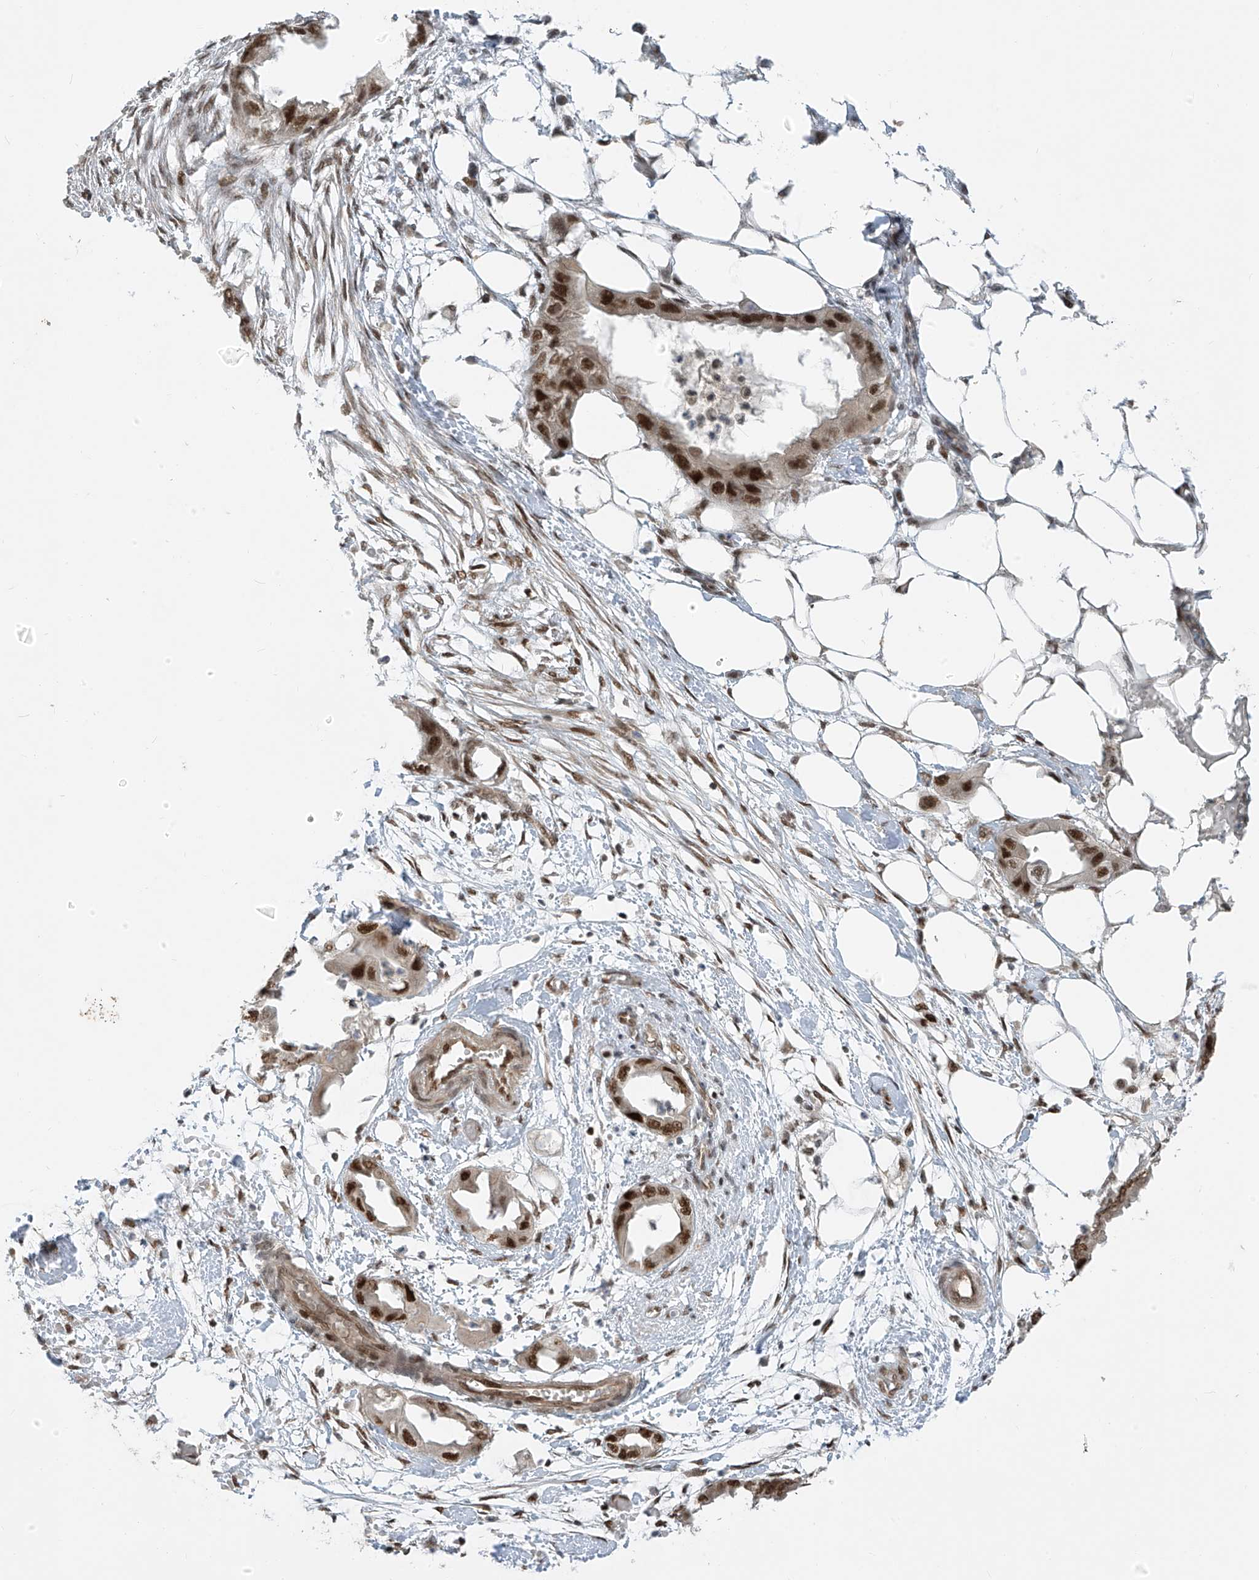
{"staining": {"intensity": "moderate", "quantity": ">75%", "location": "nuclear"}, "tissue": "endometrial cancer", "cell_type": "Tumor cells", "image_type": "cancer", "snomed": [{"axis": "morphology", "description": "Adenocarcinoma, NOS"}, {"axis": "morphology", "description": "Adenocarcinoma, metastatic, NOS"}, {"axis": "topography", "description": "Adipose tissue"}, {"axis": "topography", "description": "Endometrium"}], "caption": "This is an image of immunohistochemistry (IHC) staining of endometrial metastatic adenocarcinoma, which shows moderate positivity in the nuclear of tumor cells.", "gene": "ARHGEF3", "patient": {"sex": "female", "age": 67}}